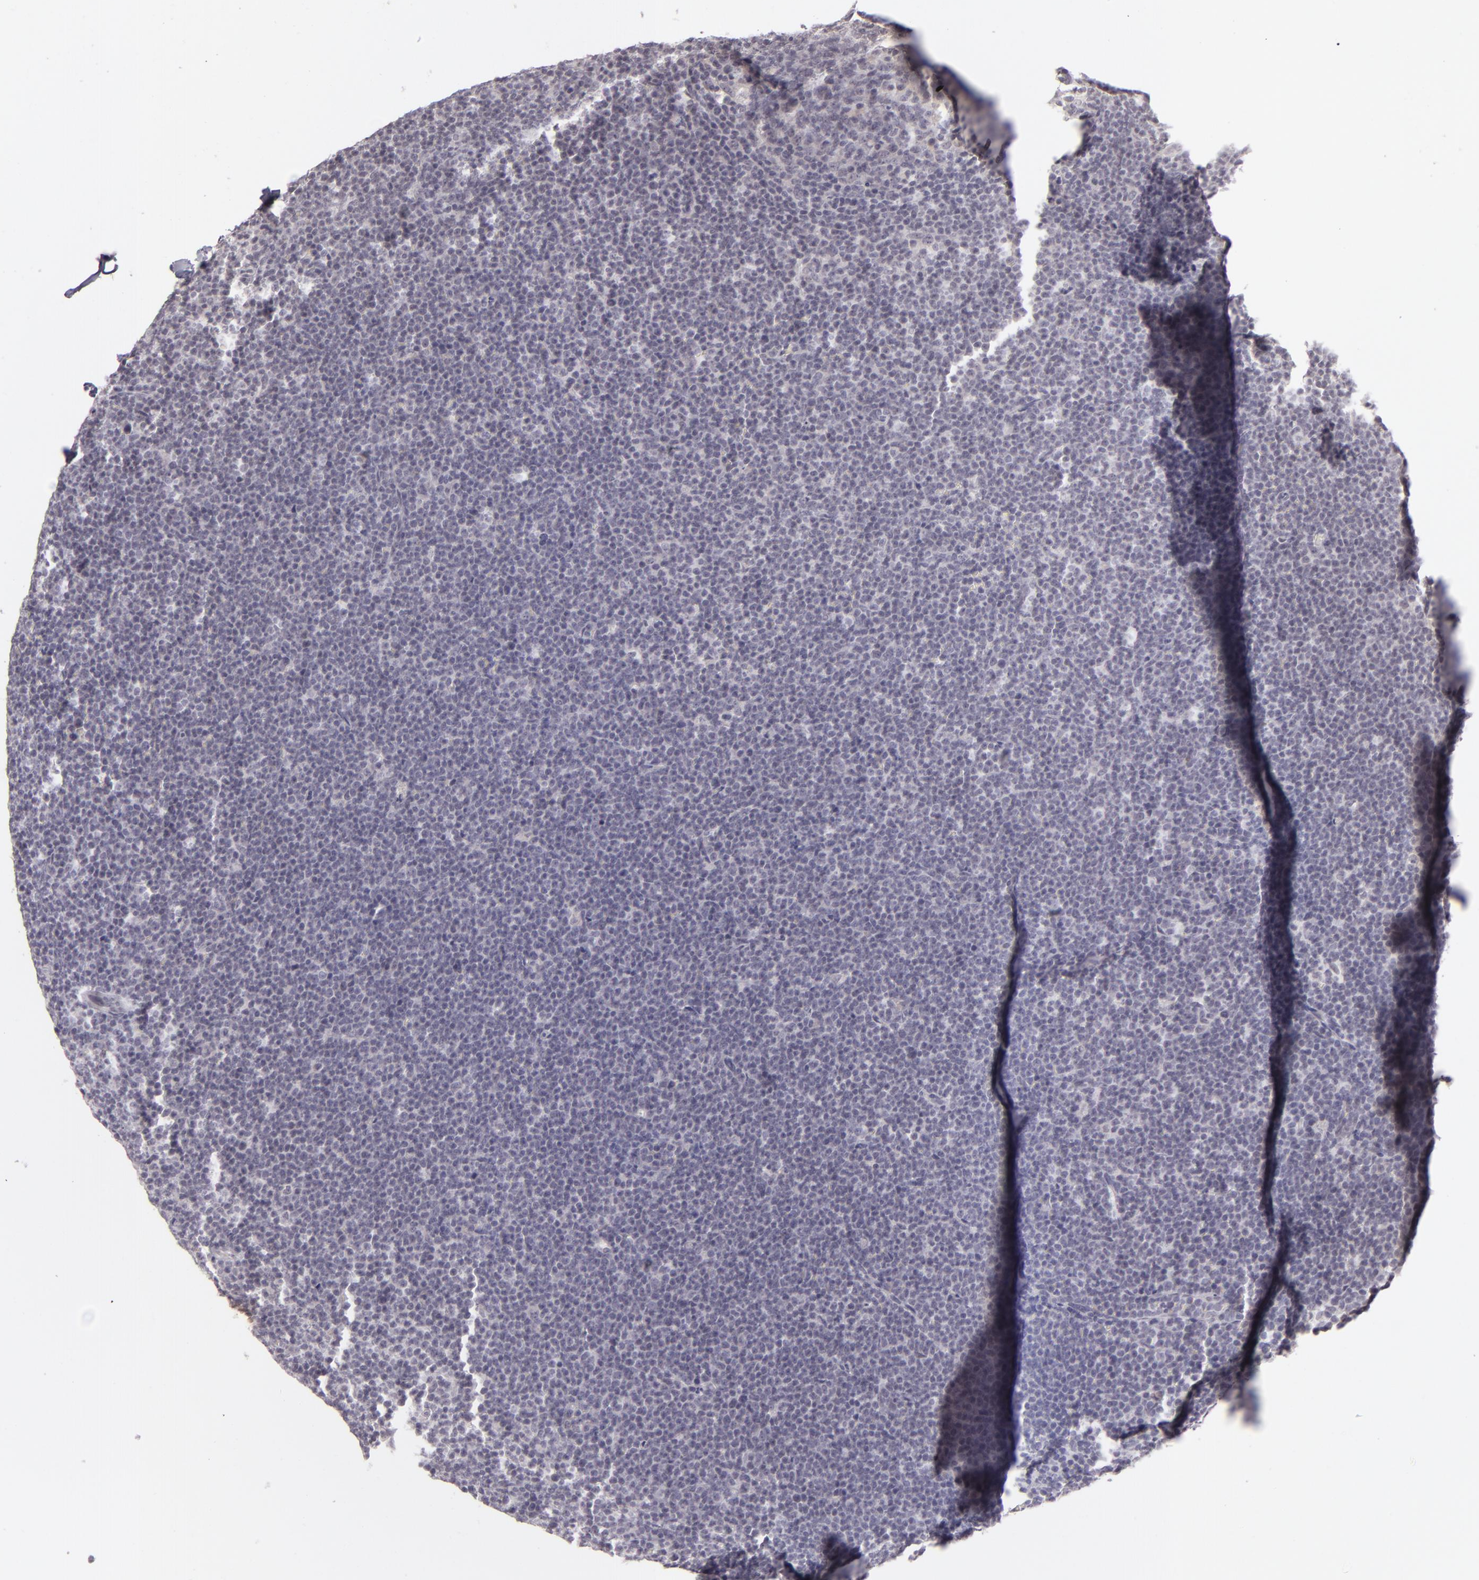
{"staining": {"intensity": "negative", "quantity": "none", "location": "none"}, "tissue": "lymphoma", "cell_type": "Tumor cells", "image_type": "cancer", "snomed": [{"axis": "morphology", "description": "Malignant lymphoma, non-Hodgkin's type, High grade"}, {"axis": "topography", "description": "Lymph node"}], "caption": "An immunohistochemistry (IHC) image of lymphoma is shown. There is no staining in tumor cells of lymphoma.", "gene": "ZNF205", "patient": {"sex": "female", "age": 58}}